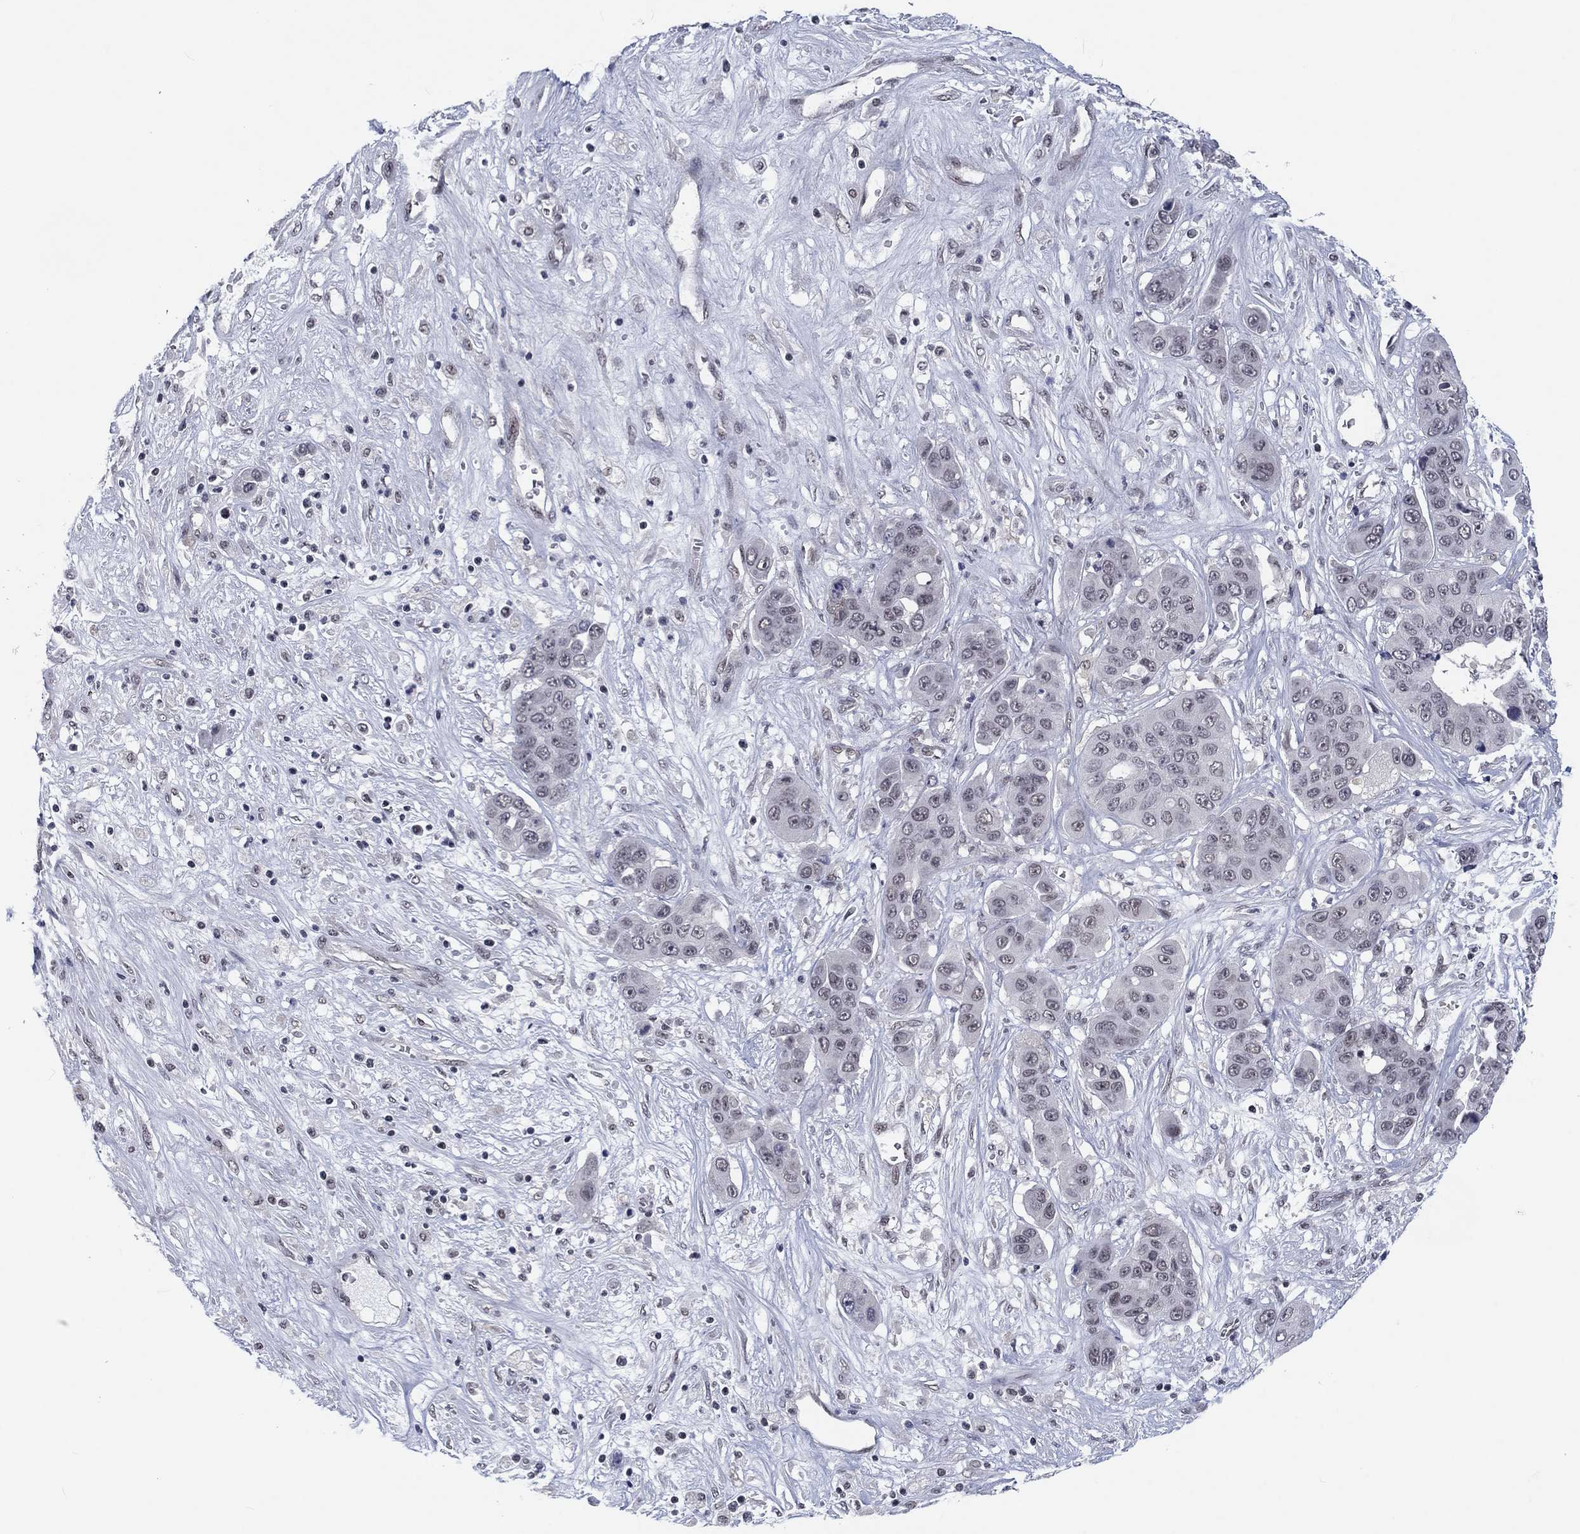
{"staining": {"intensity": "negative", "quantity": "none", "location": "none"}, "tissue": "liver cancer", "cell_type": "Tumor cells", "image_type": "cancer", "snomed": [{"axis": "morphology", "description": "Cholangiocarcinoma"}, {"axis": "topography", "description": "Liver"}], "caption": "Protein analysis of liver cancer shows no significant expression in tumor cells.", "gene": "FYTTD1", "patient": {"sex": "female", "age": 52}}